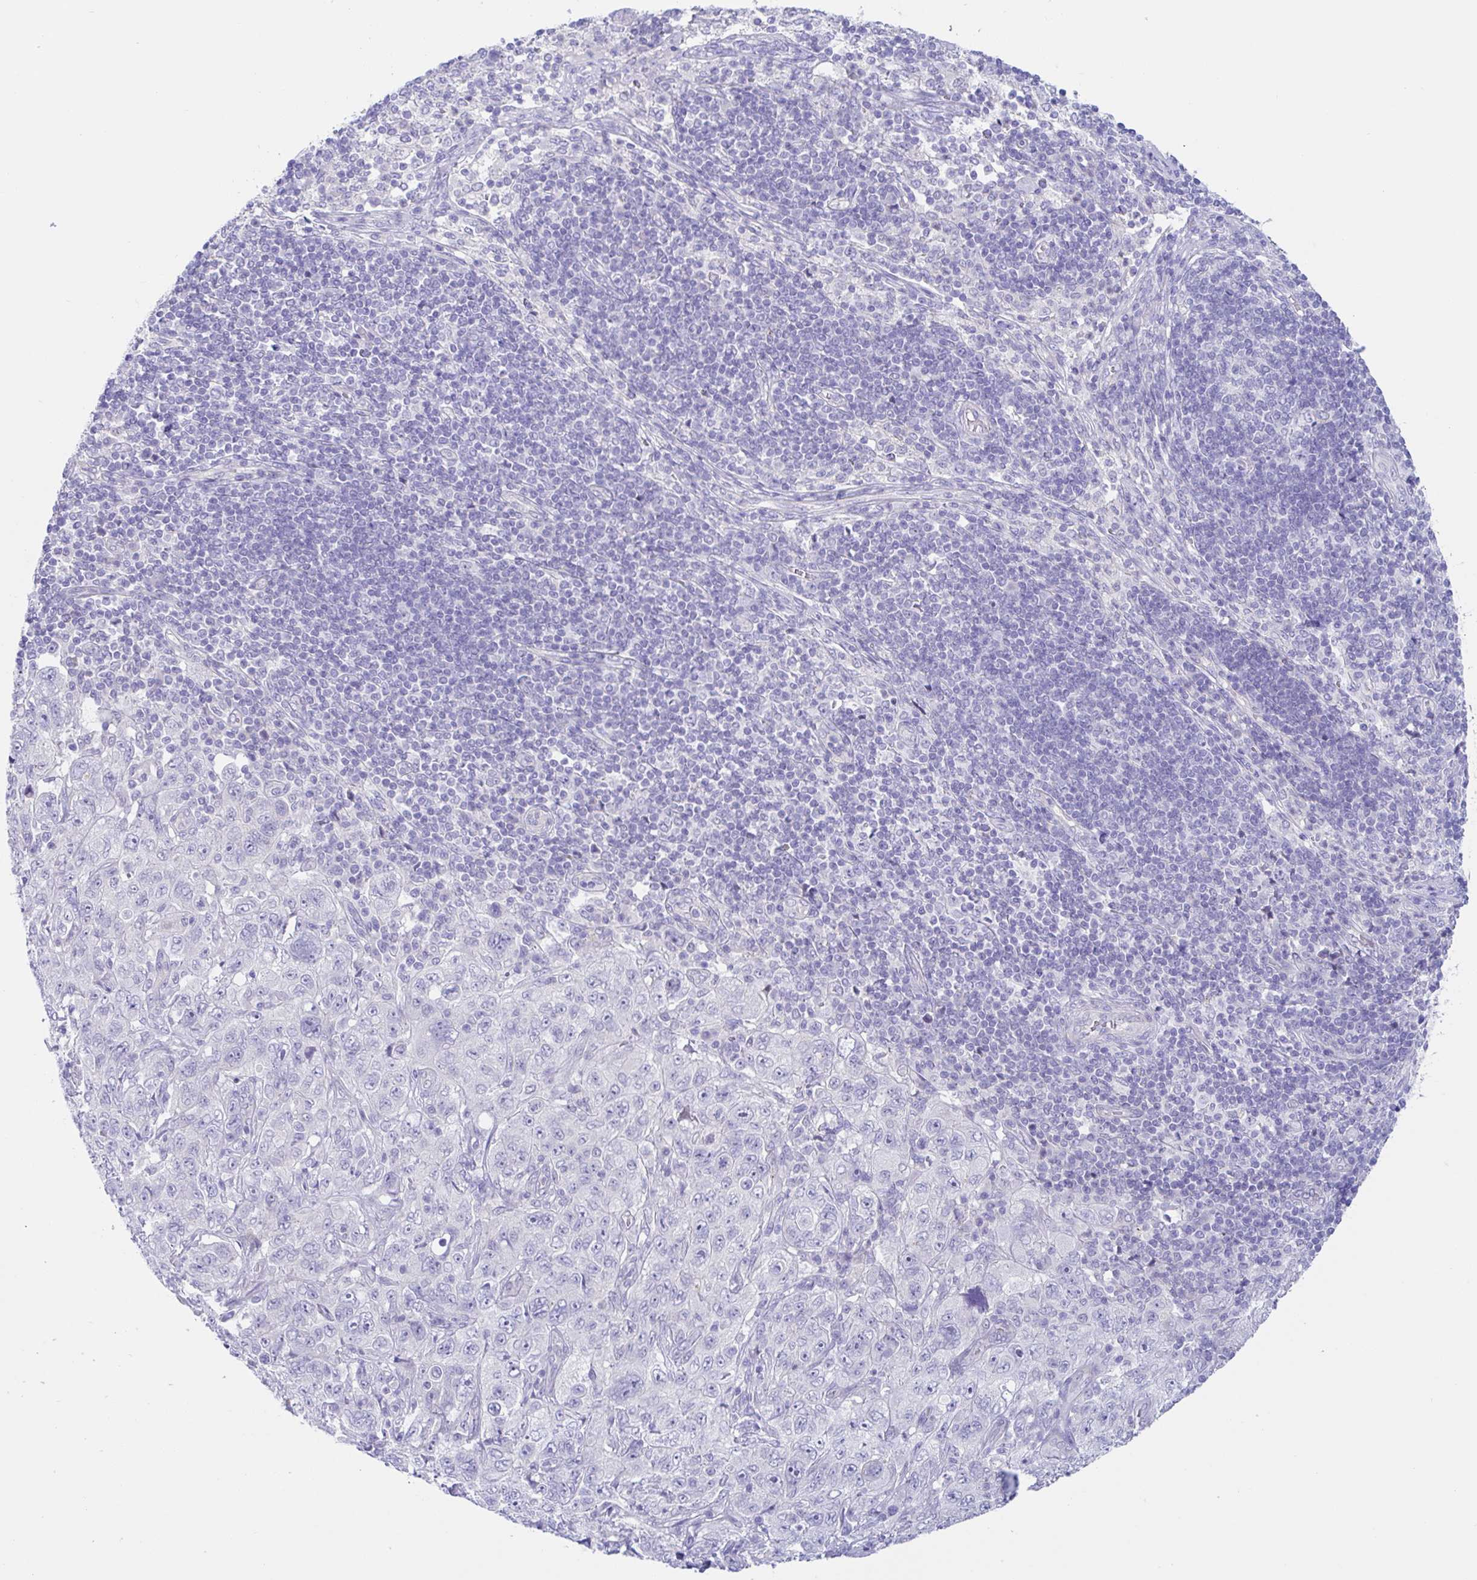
{"staining": {"intensity": "negative", "quantity": "none", "location": "none"}, "tissue": "pancreatic cancer", "cell_type": "Tumor cells", "image_type": "cancer", "snomed": [{"axis": "morphology", "description": "Adenocarcinoma, NOS"}, {"axis": "topography", "description": "Pancreas"}], "caption": "The histopathology image exhibits no staining of tumor cells in pancreatic cancer (adenocarcinoma).", "gene": "OR6N2", "patient": {"sex": "male", "age": 68}}